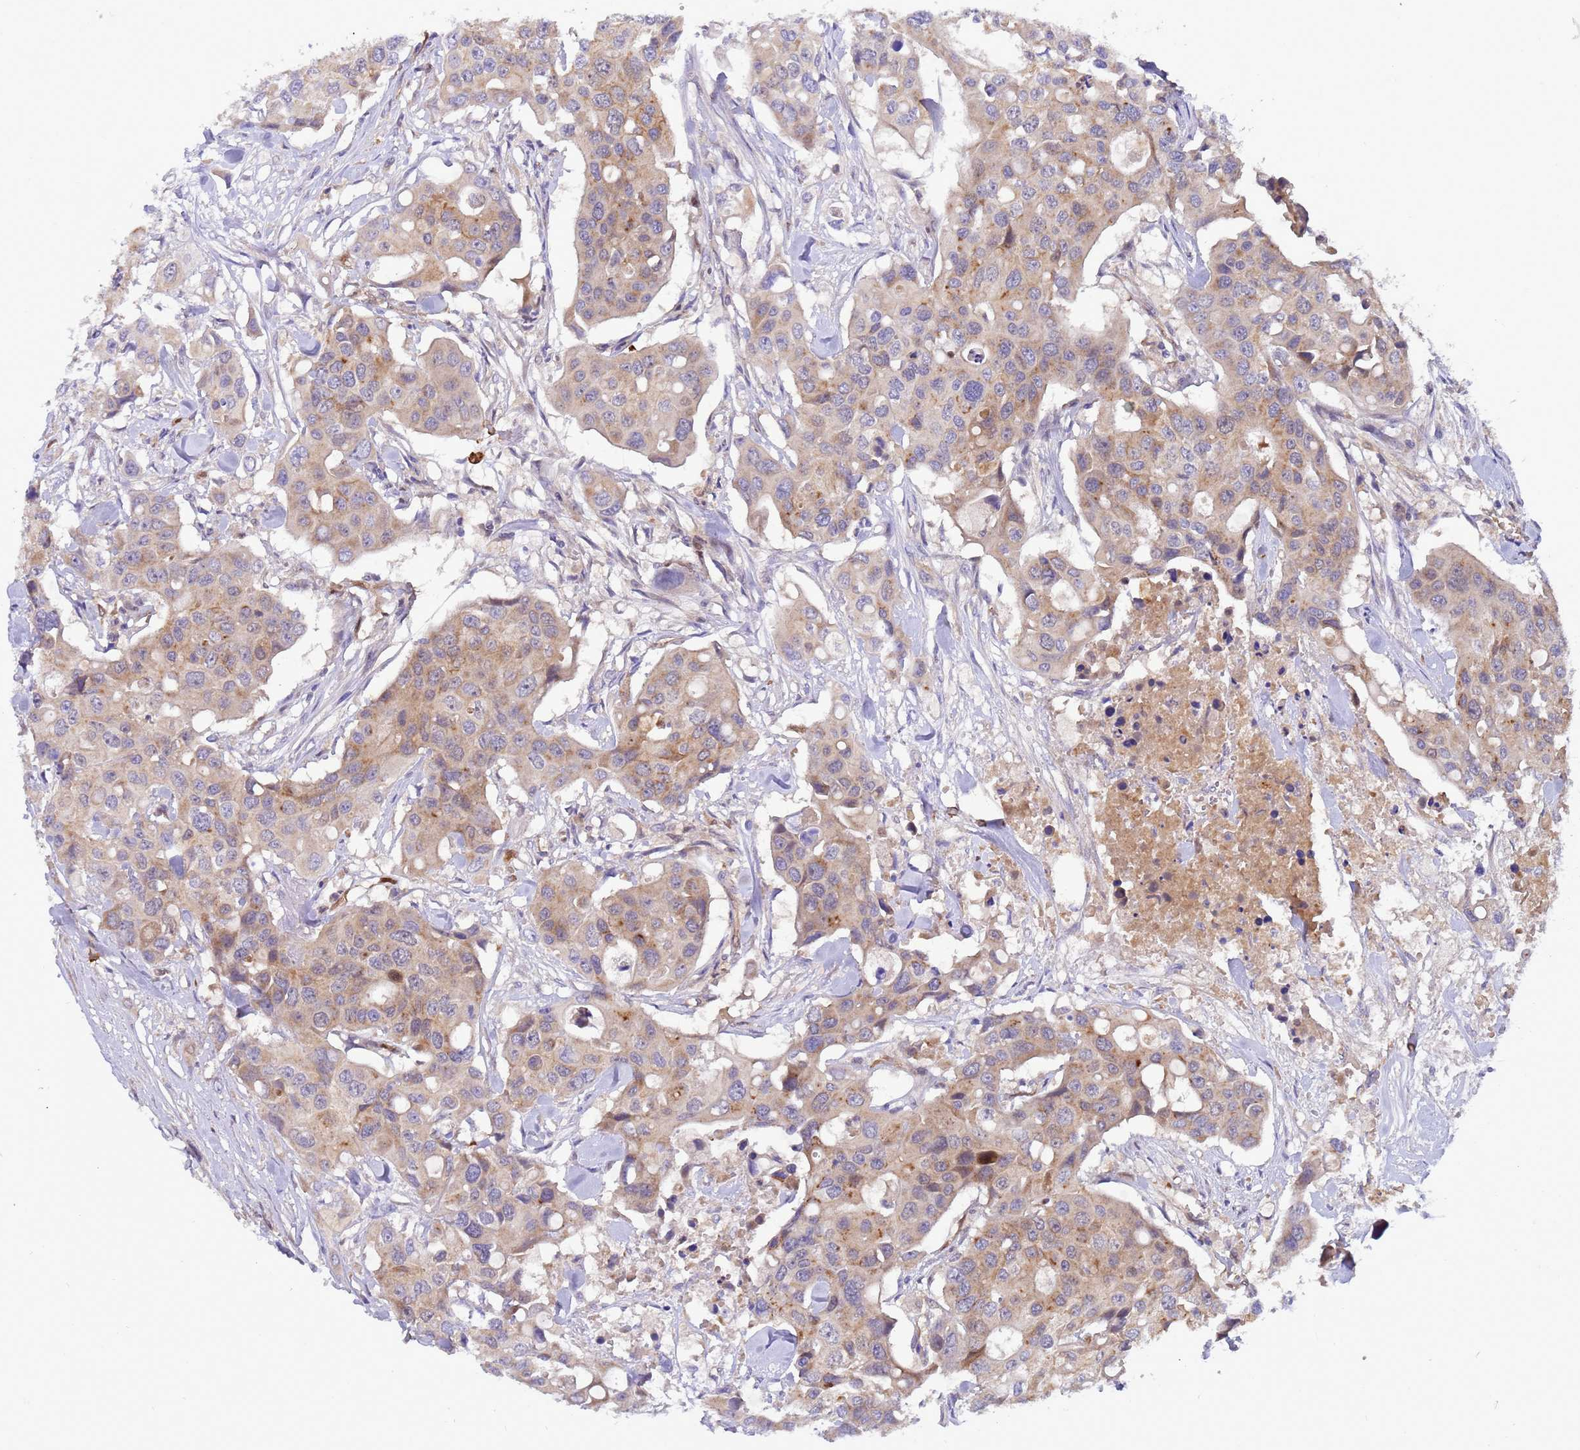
{"staining": {"intensity": "weak", "quantity": ">75%", "location": "cytoplasmic/membranous"}, "tissue": "colorectal cancer", "cell_type": "Tumor cells", "image_type": "cancer", "snomed": [{"axis": "morphology", "description": "Adenocarcinoma, NOS"}, {"axis": "topography", "description": "Colon"}], "caption": "Human colorectal cancer (adenocarcinoma) stained with a brown dye exhibits weak cytoplasmic/membranous positive staining in about >75% of tumor cells.", "gene": "FOXRED1", "patient": {"sex": "male", "age": 77}}